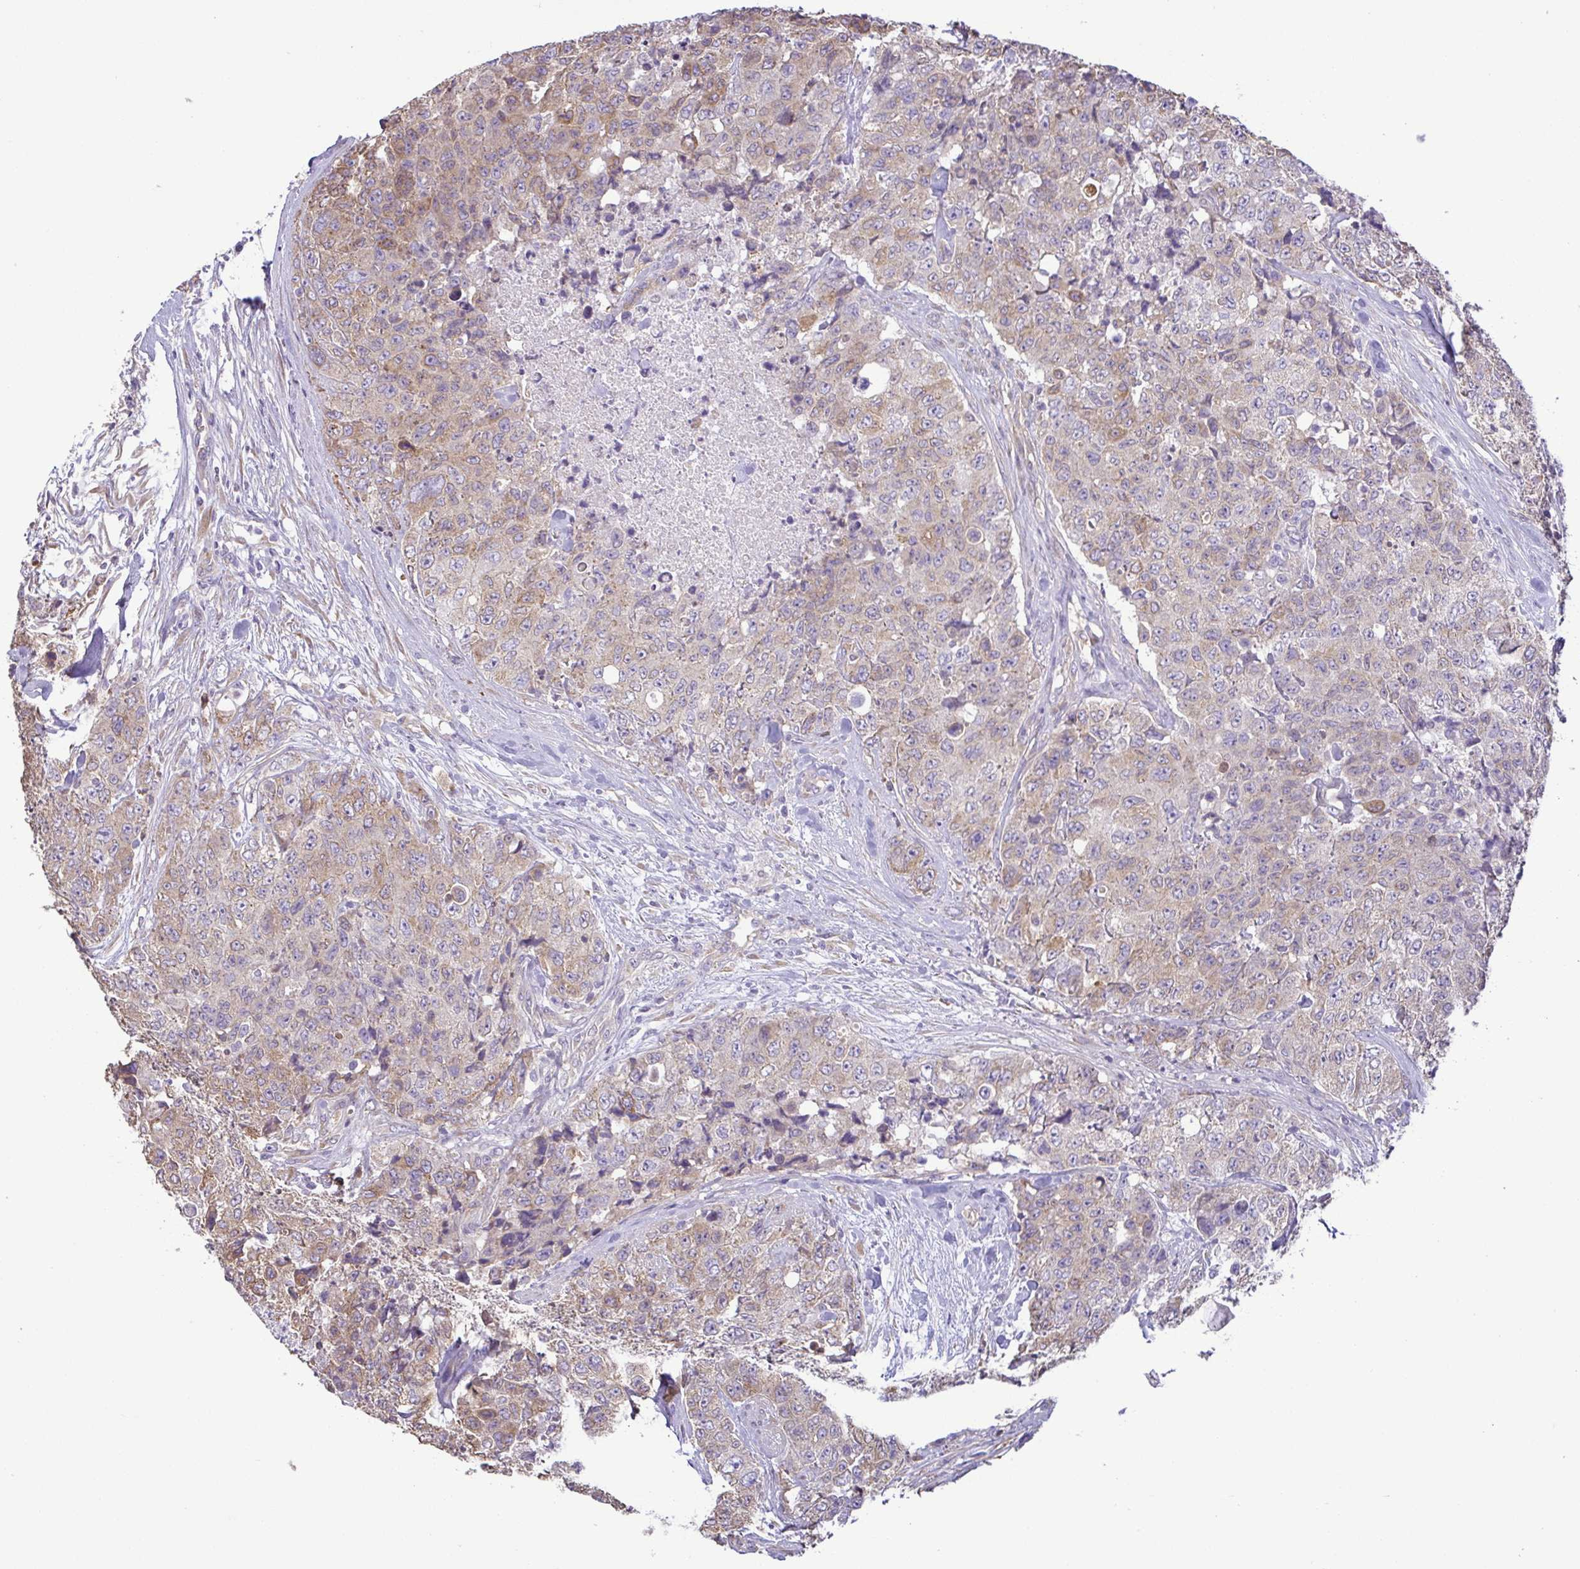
{"staining": {"intensity": "weak", "quantity": "25%-75%", "location": "cytoplasmic/membranous"}, "tissue": "urothelial cancer", "cell_type": "Tumor cells", "image_type": "cancer", "snomed": [{"axis": "morphology", "description": "Urothelial carcinoma, High grade"}, {"axis": "topography", "description": "Urinary bladder"}], "caption": "Brown immunohistochemical staining in urothelial cancer demonstrates weak cytoplasmic/membranous expression in approximately 25%-75% of tumor cells.", "gene": "MYL10", "patient": {"sex": "female", "age": 78}}